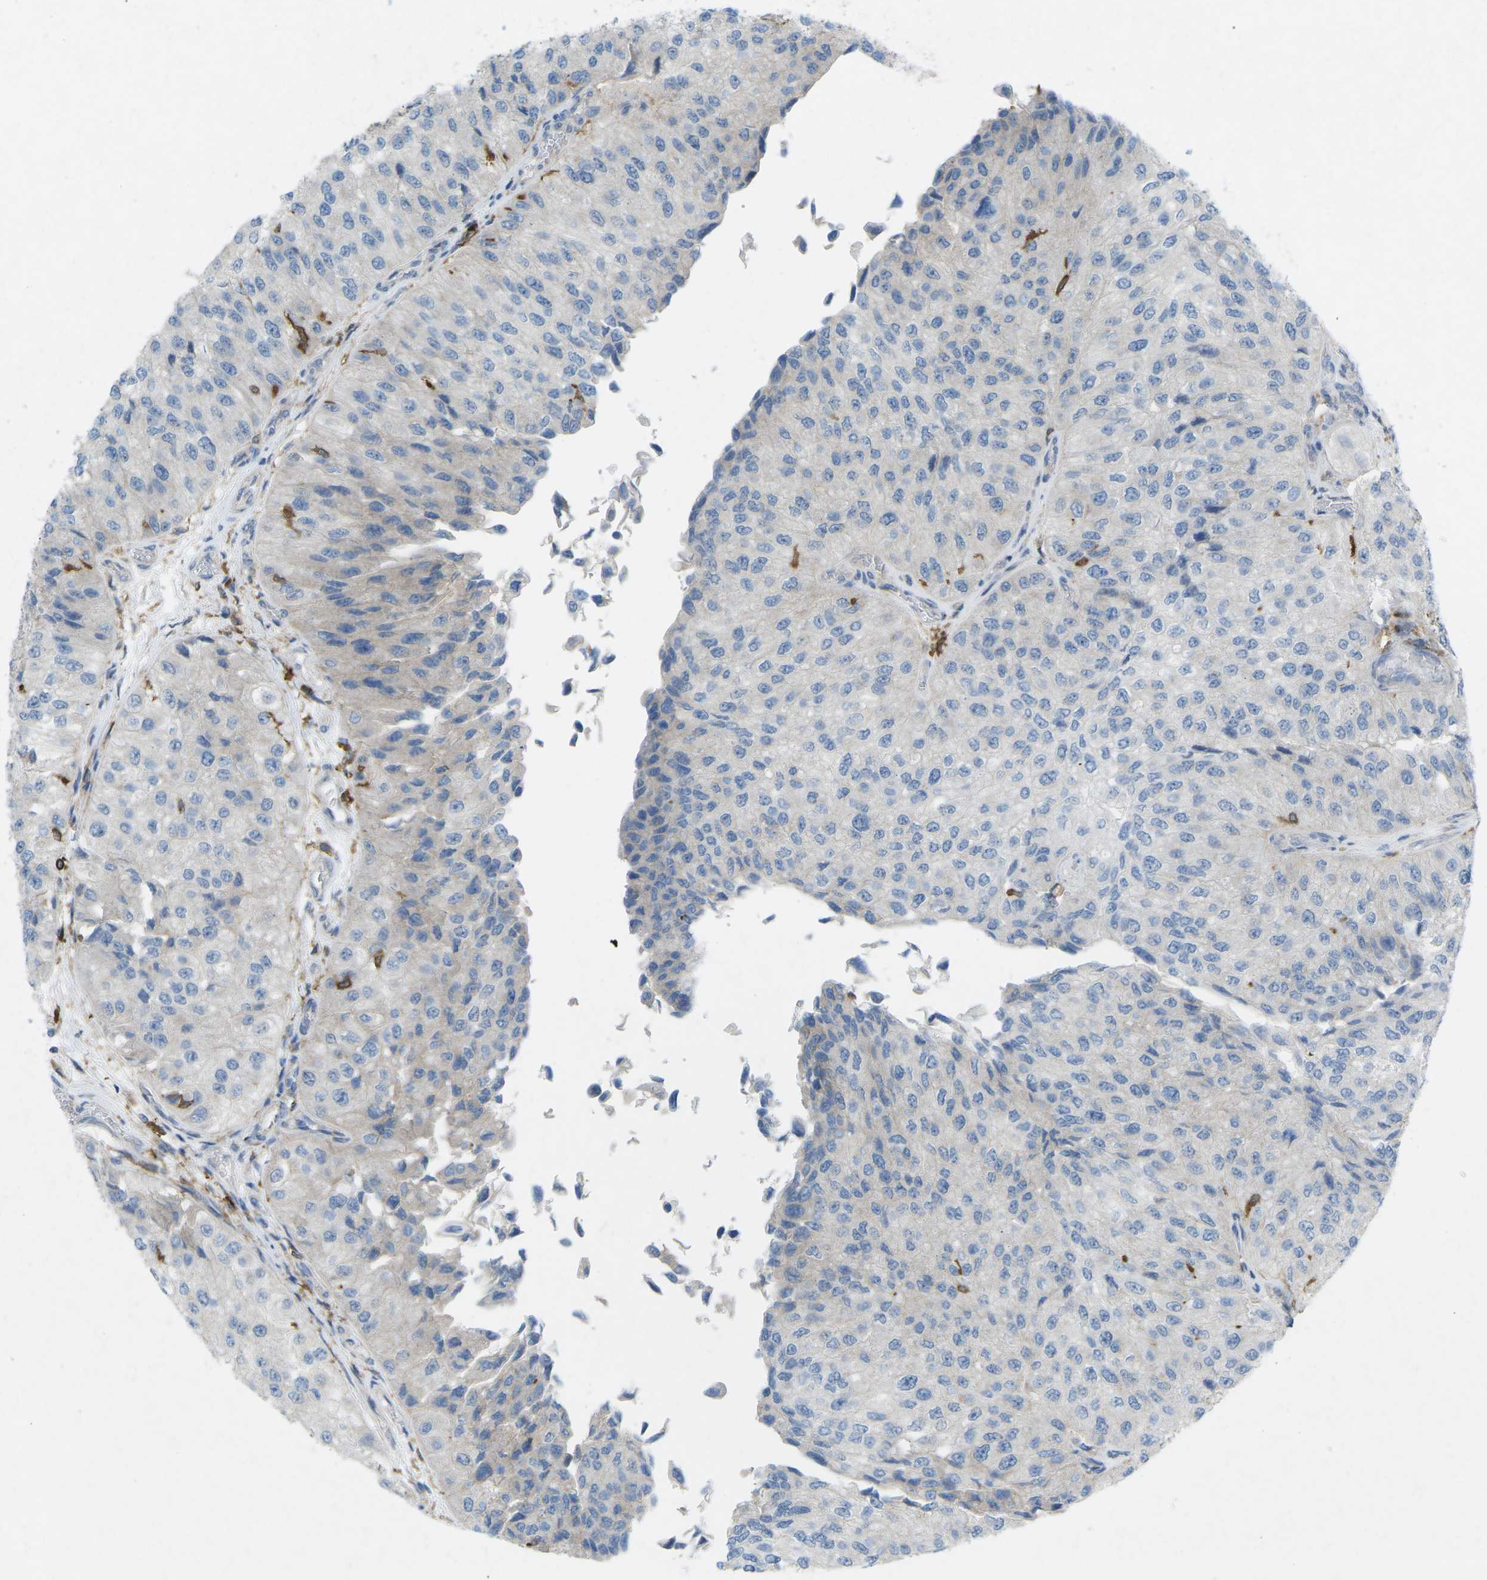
{"staining": {"intensity": "negative", "quantity": "none", "location": "none"}, "tissue": "urothelial cancer", "cell_type": "Tumor cells", "image_type": "cancer", "snomed": [{"axis": "morphology", "description": "Urothelial carcinoma, High grade"}, {"axis": "topography", "description": "Kidney"}, {"axis": "topography", "description": "Urinary bladder"}], "caption": "A histopathology image of human urothelial carcinoma (high-grade) is negative for staining in tumor cells.", "gene": "STK11", "patient": {"sex": "male", "age": 77}}